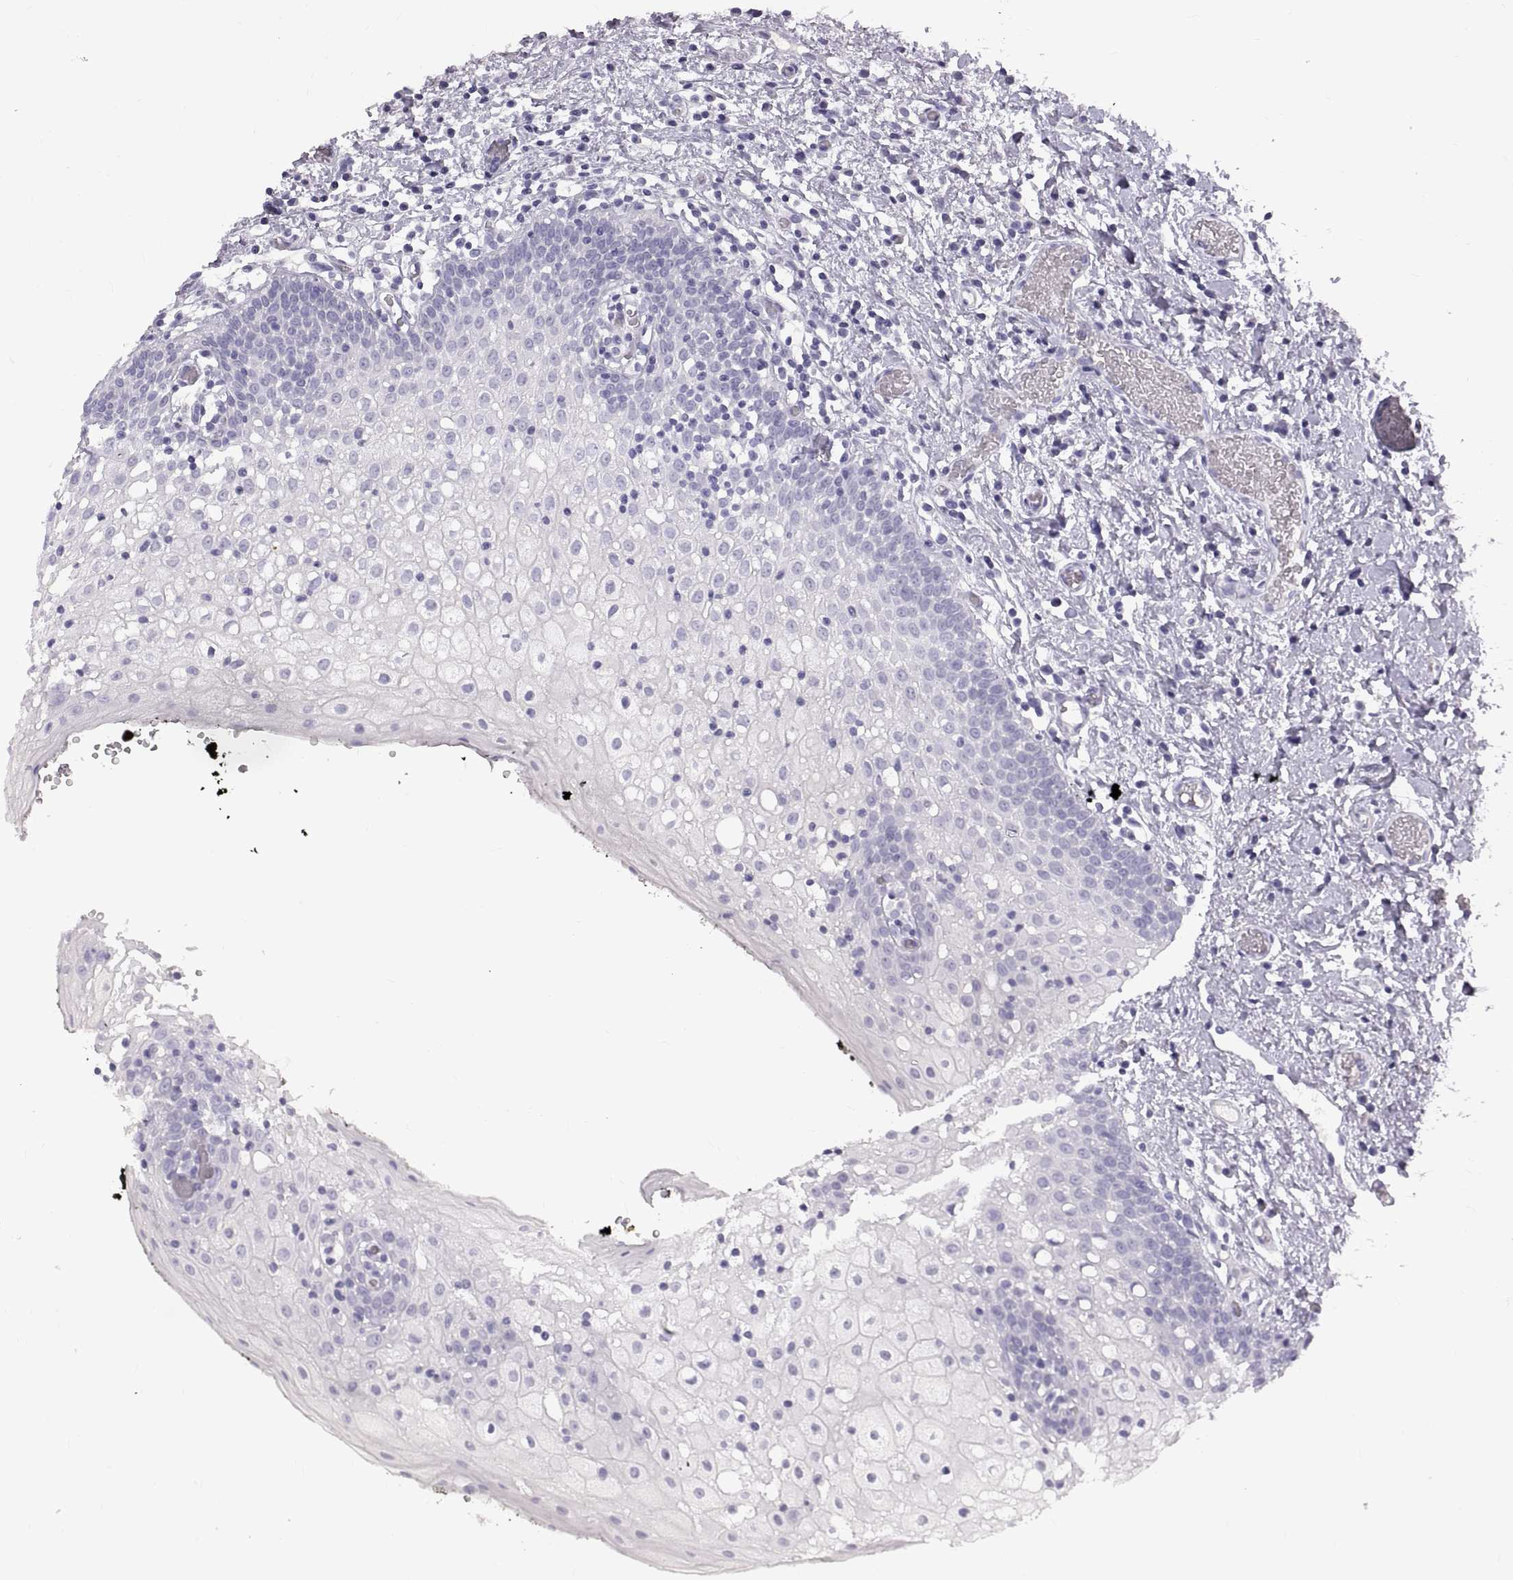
{"staining": {"intensity": "negative", "quantity": "none", "location": "none"}, "tissue": "oral mucosa", "cell_type": "Squamous epithelial cells", "image_type": "normal", "snomed": [{"axis": "morphology", "description": "Normal tissue, NOS"}, {"axis": "morphology", "description": "Squamous cell carcinoma, NOS"}, {"axis": "topography", "description": "Oral tissue"}, {"axis": "topography", "description": "Head-Neck"}], "caption": "Benign oral mucosa was stained to show a protein in brown. There is no significant expression in squamous epithelial cells. (Stains: DAB immunohistochemistry (IHC) with hematoxylin counter stain, Microscopy: brightfield microscopy at high magnification).", "gene": "WFDC8", "patient": {"sex": "male", "age": 69}}